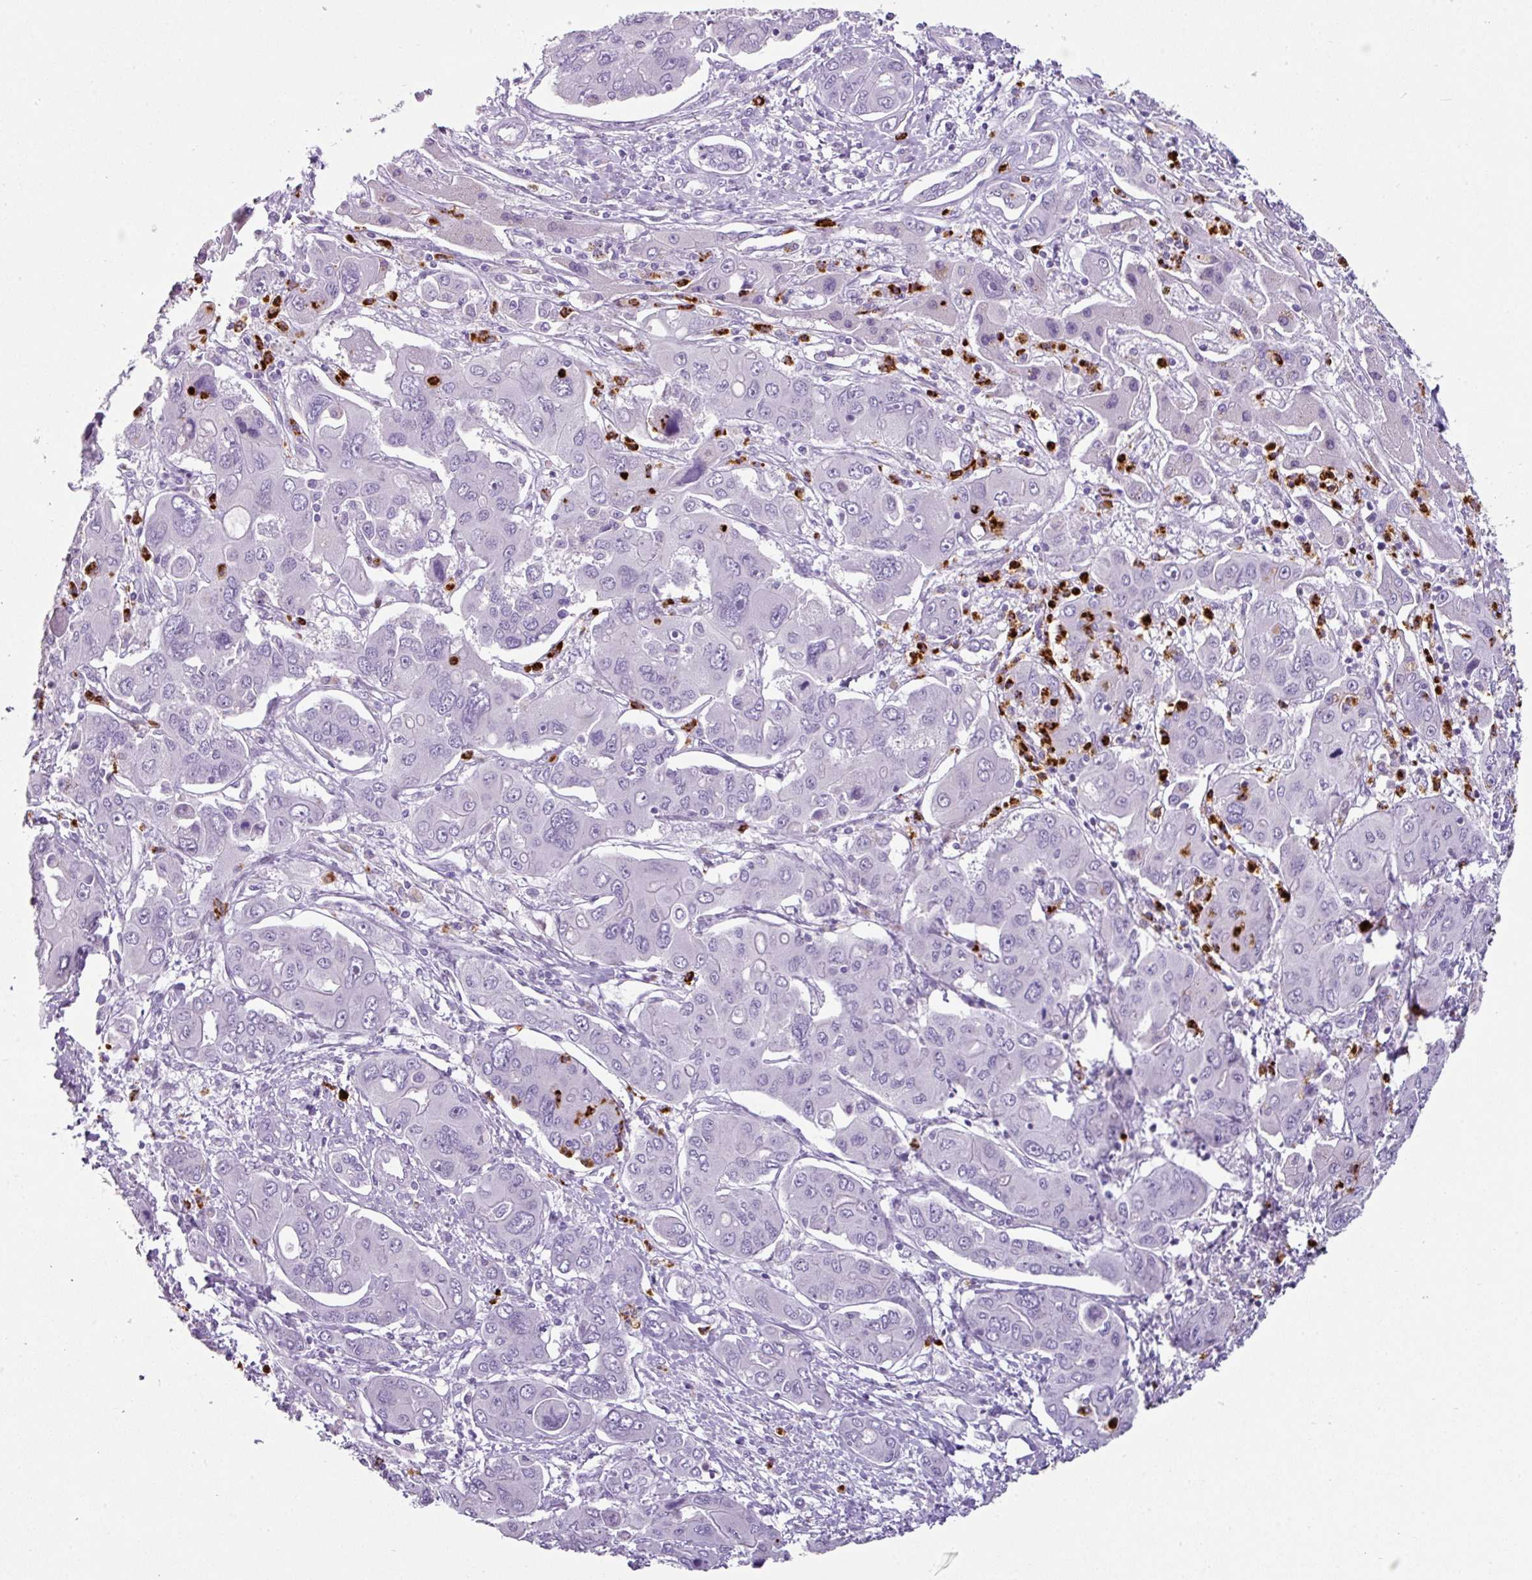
{"staining": {"intensity": "negative", "quantity": "none", "location": "none"}, "tissue": "liver cancer", "cell_type": "Tumor cells", "image_type": "cancer", "snomed": [{"axis": "morphology", "description": "Cholangiocarcinoma"}, {"axis": "topography", "description": "Liver"}], "caption": "Photomicrograph shows no protein staining in tumor cells of cholangiocarcinoma (liver) tissue.", "gene": "CTSG", "patient": {"sex": "male", "age": 67}}